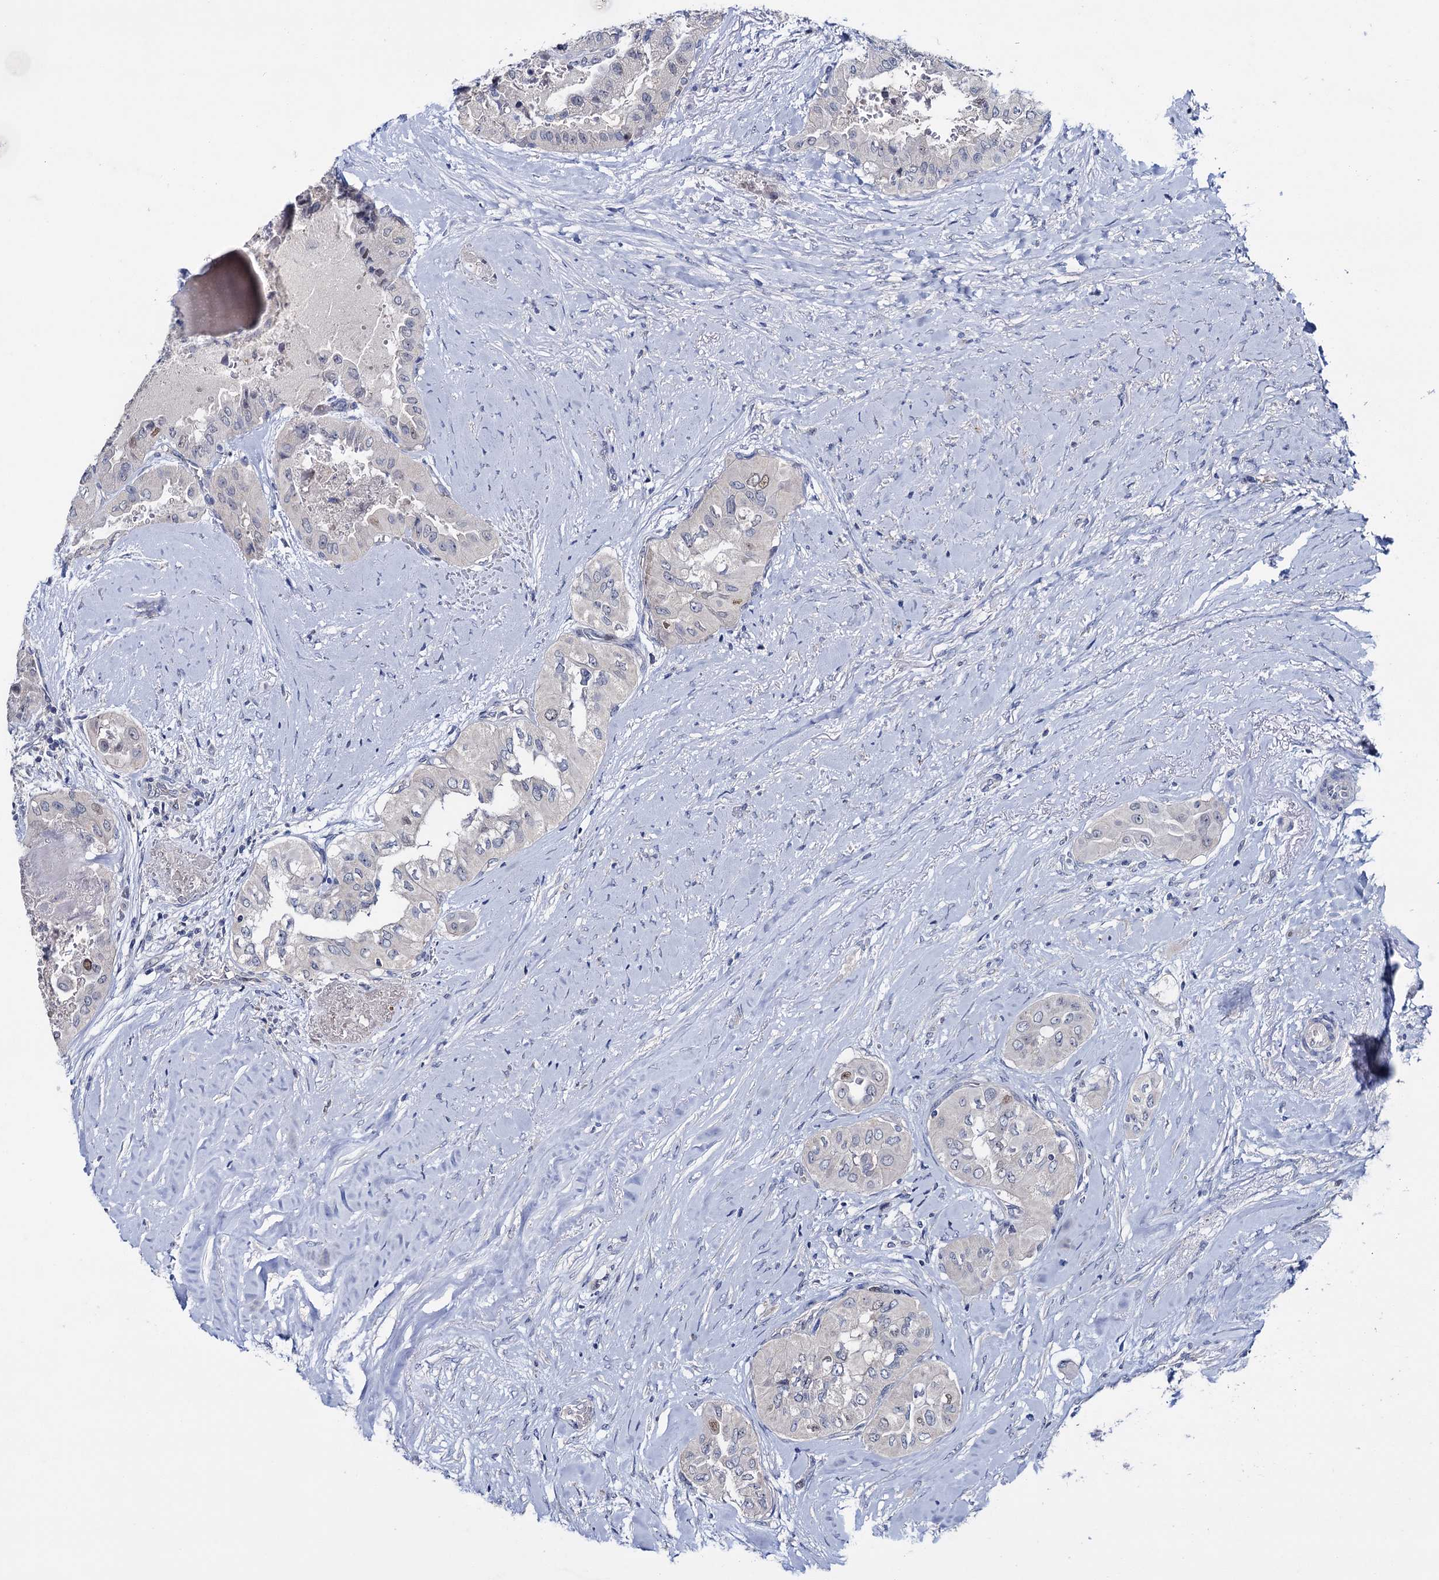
{"staining": {"intensity": "negative", "quantity": "none", "location": "none"}, "tissue": "thyroid cancer", "cell_type": "Tumor cells", "image_type": "cancer", "snomed": [{"axis": "morphology", "description": "Papillary adenocarcinoma, NOS"}, {"axis": "topography", "description": "Thyroid gland"}], "caption": "High power microscopy micrograph of an immunohistochemistry (IHC) histopathology image of thyroid cancer (papillary adenocarcinoma), revealing no significant positivity in tumor cells.", "gene": "FAM111B", "patient": {"sex": "female", "age": 59}}